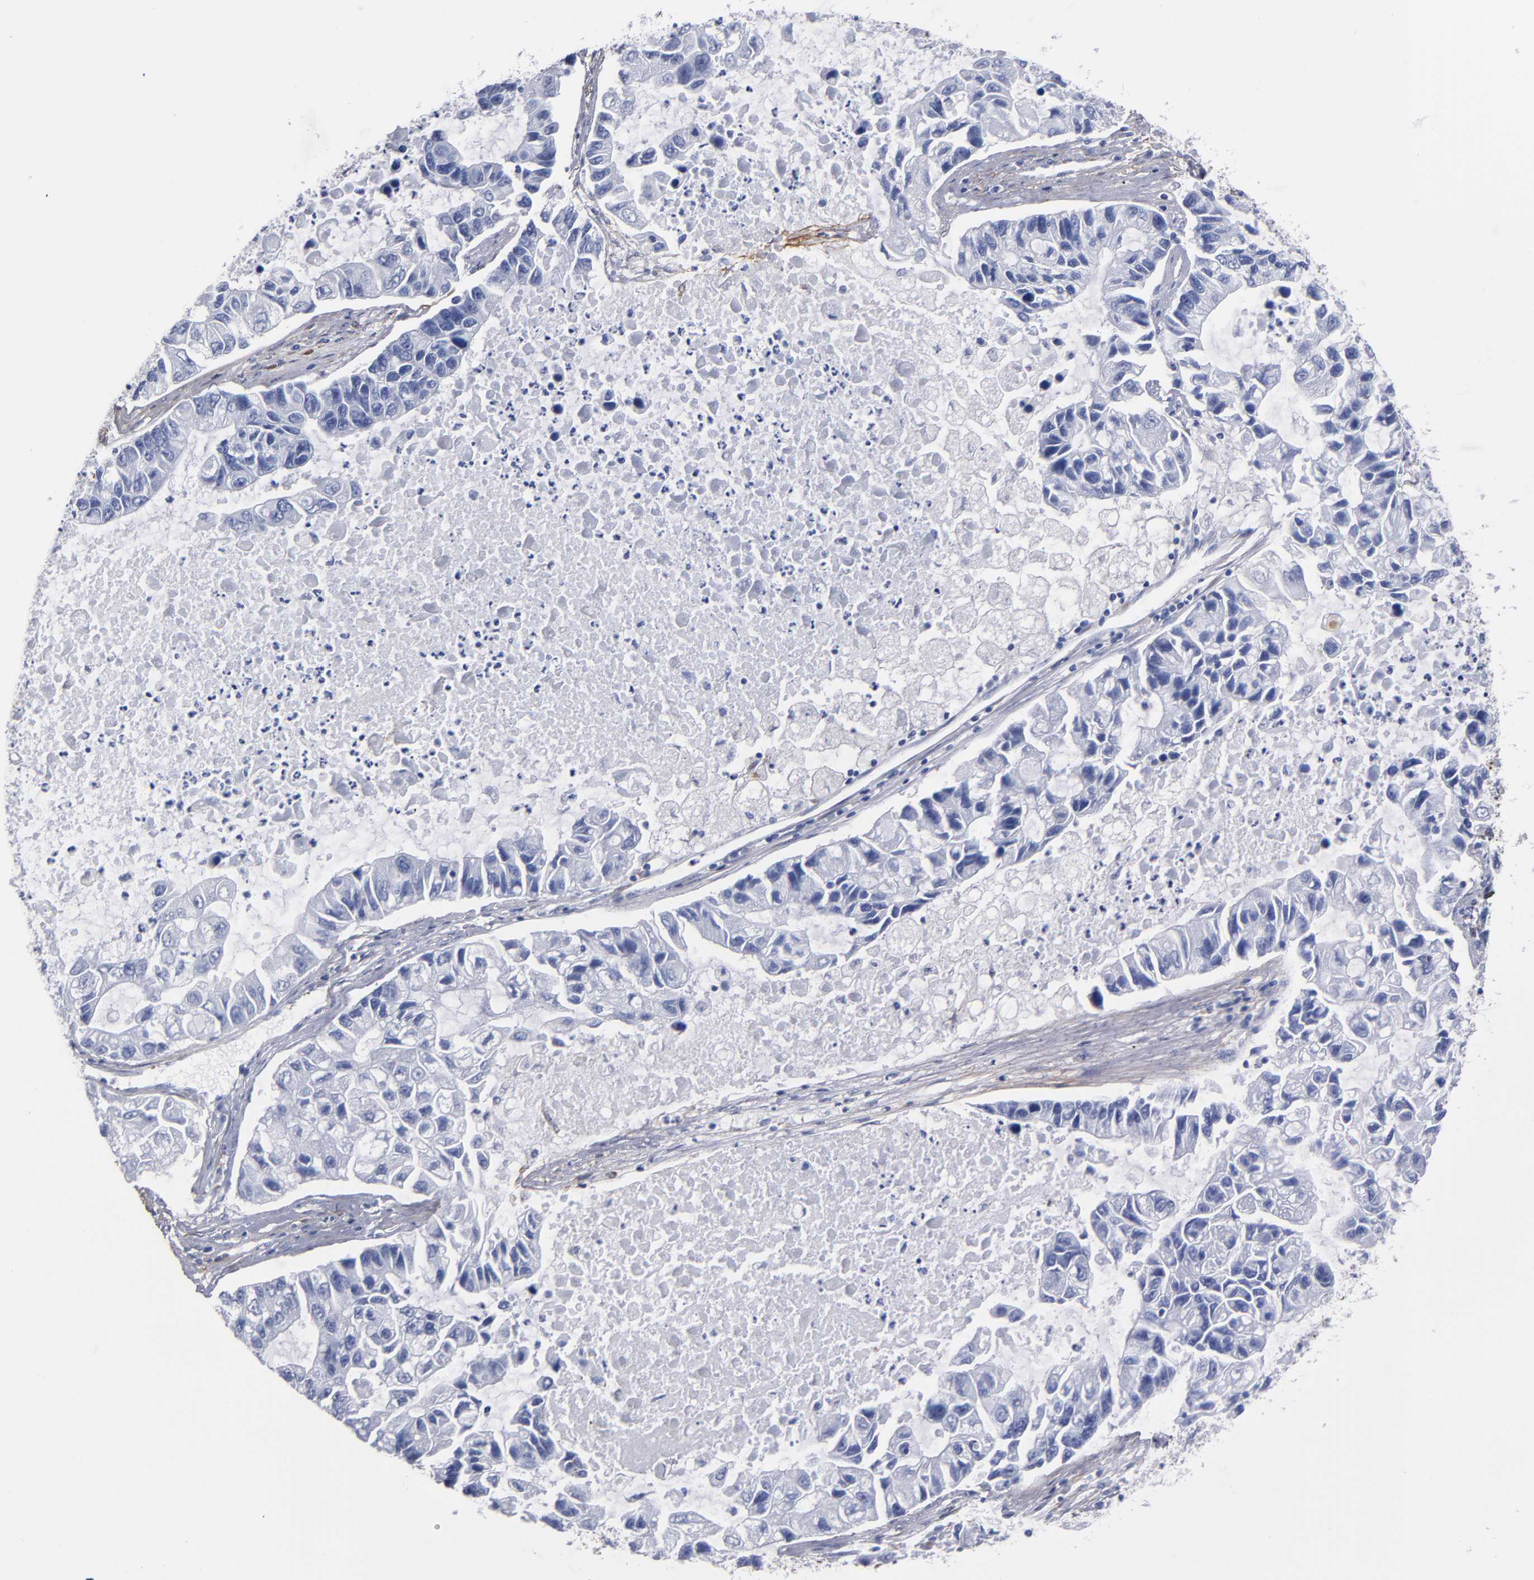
{"staining": {"intensity": "negative", "quantity": "none", "location": "none"}, "tissue": "lung cancer", "cell_type": "Tumor cells", "image_type": "cancer", "snomed": [{"axis": "morphology", "description": "Adenocarcinoma, NOS"}, {"axis": "topography", "description": "Lung"}], "caption": "Immunohistochemistry micrograph of neoplastic tissue: human lung adenocarcinoma stained with DAB (3,3'-diaminobenzidine) shows no significant protein expression in tumor cells.", "gene": "EMILIN1", "patient": {"sex": "female", "age": 51}}